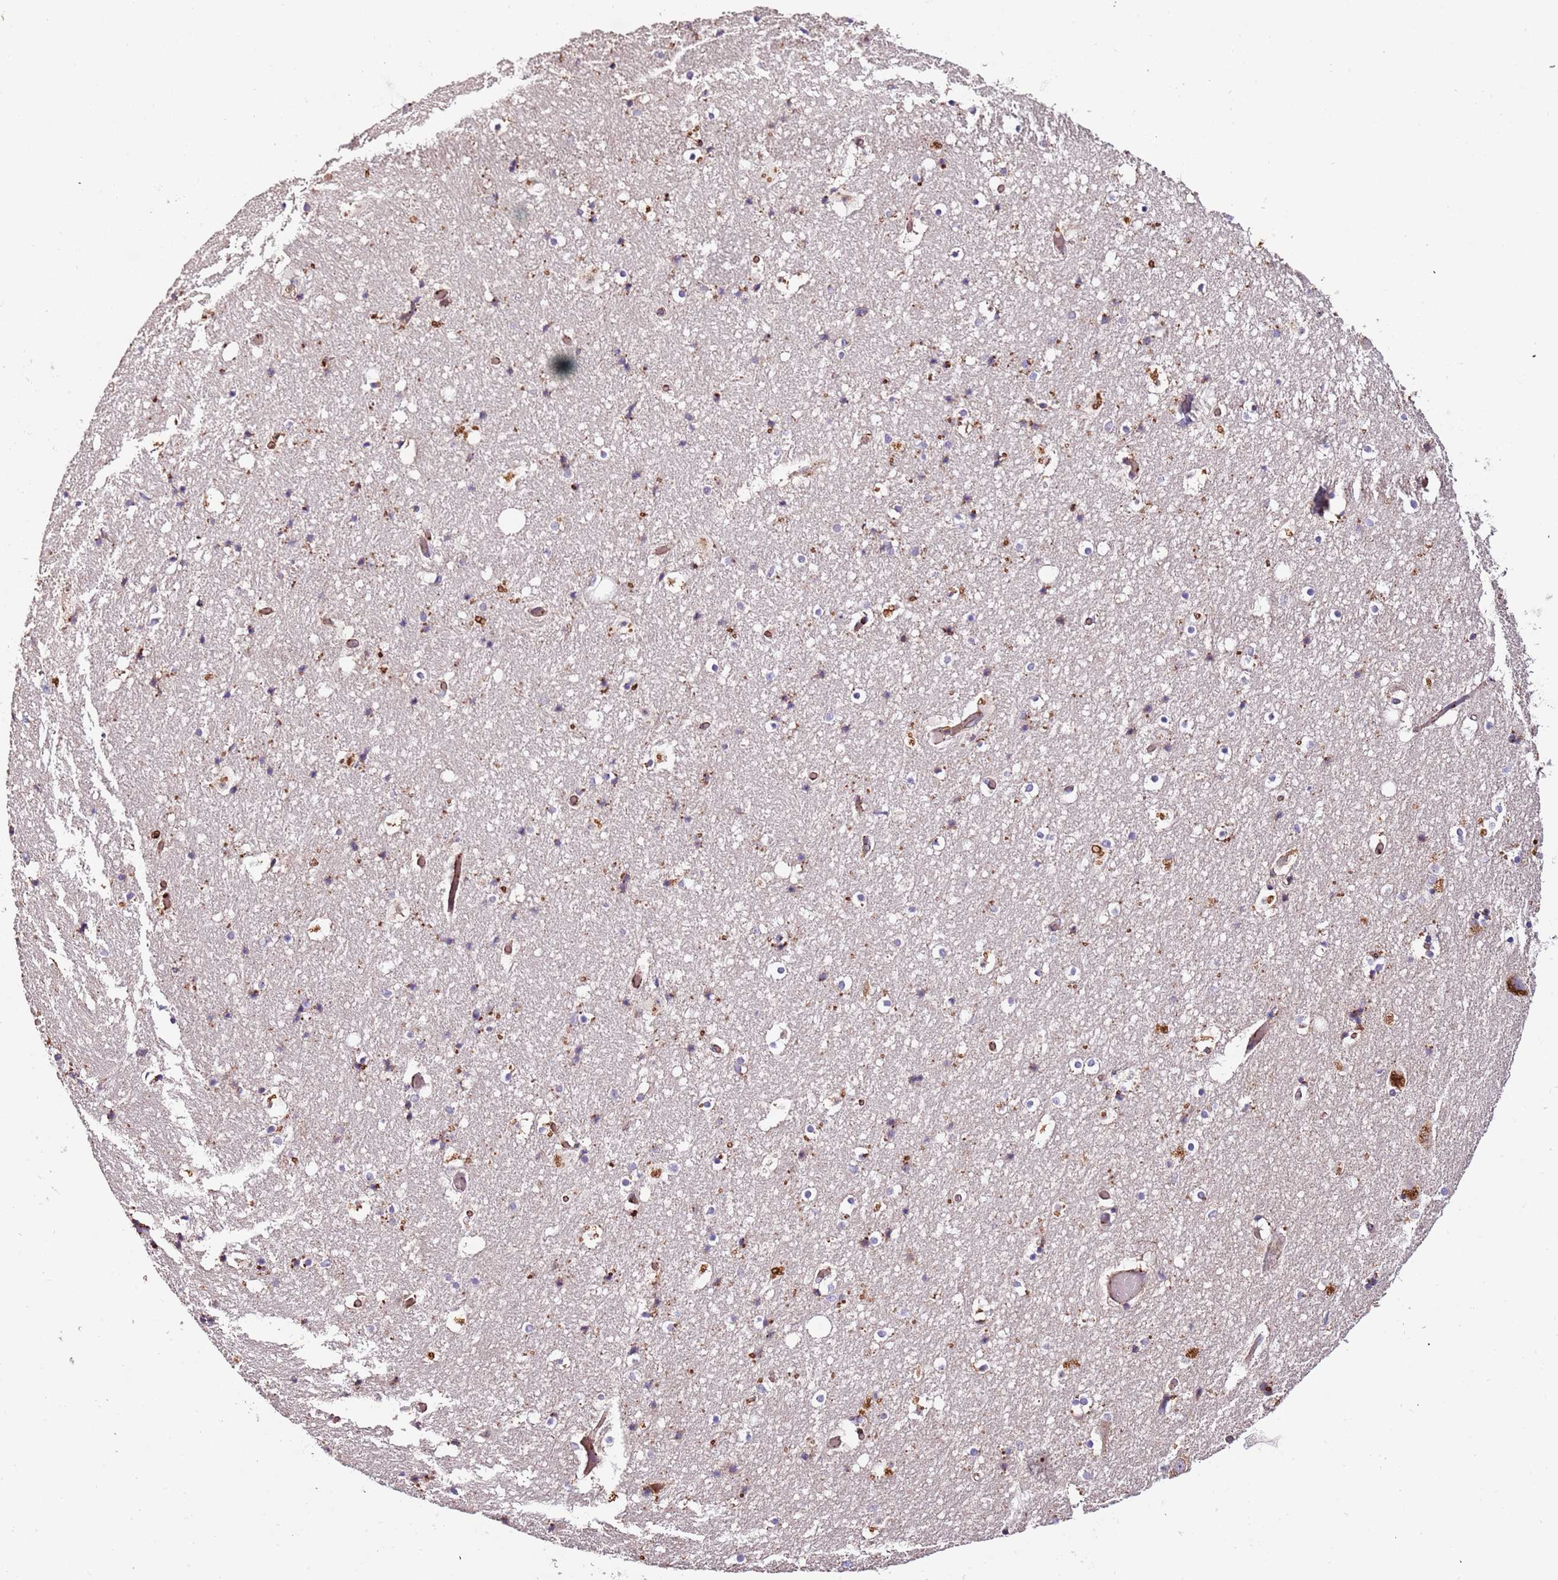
{"staining": {"intensity": "negative", "quantity": "none", "location": "none"}, "tissue": "hippocampus", "cell_type": "Glial cells", "image_type": "normal", "snomed": [{"axis": "morphology", "description": "Normal tissue, NOS"}, {"axis": "topography", "description": "Hippocampus"}], "caption": "Glial cells show no significant protein expression in benign hippocampus. The staining was performed using DAB to visualize the protein expression in brown, while the nuclei were stained in blue with hematoxylin (Magnification: 20x).", "gene": "DOCK6", "patient": {"sex": "female", "age": 52}}